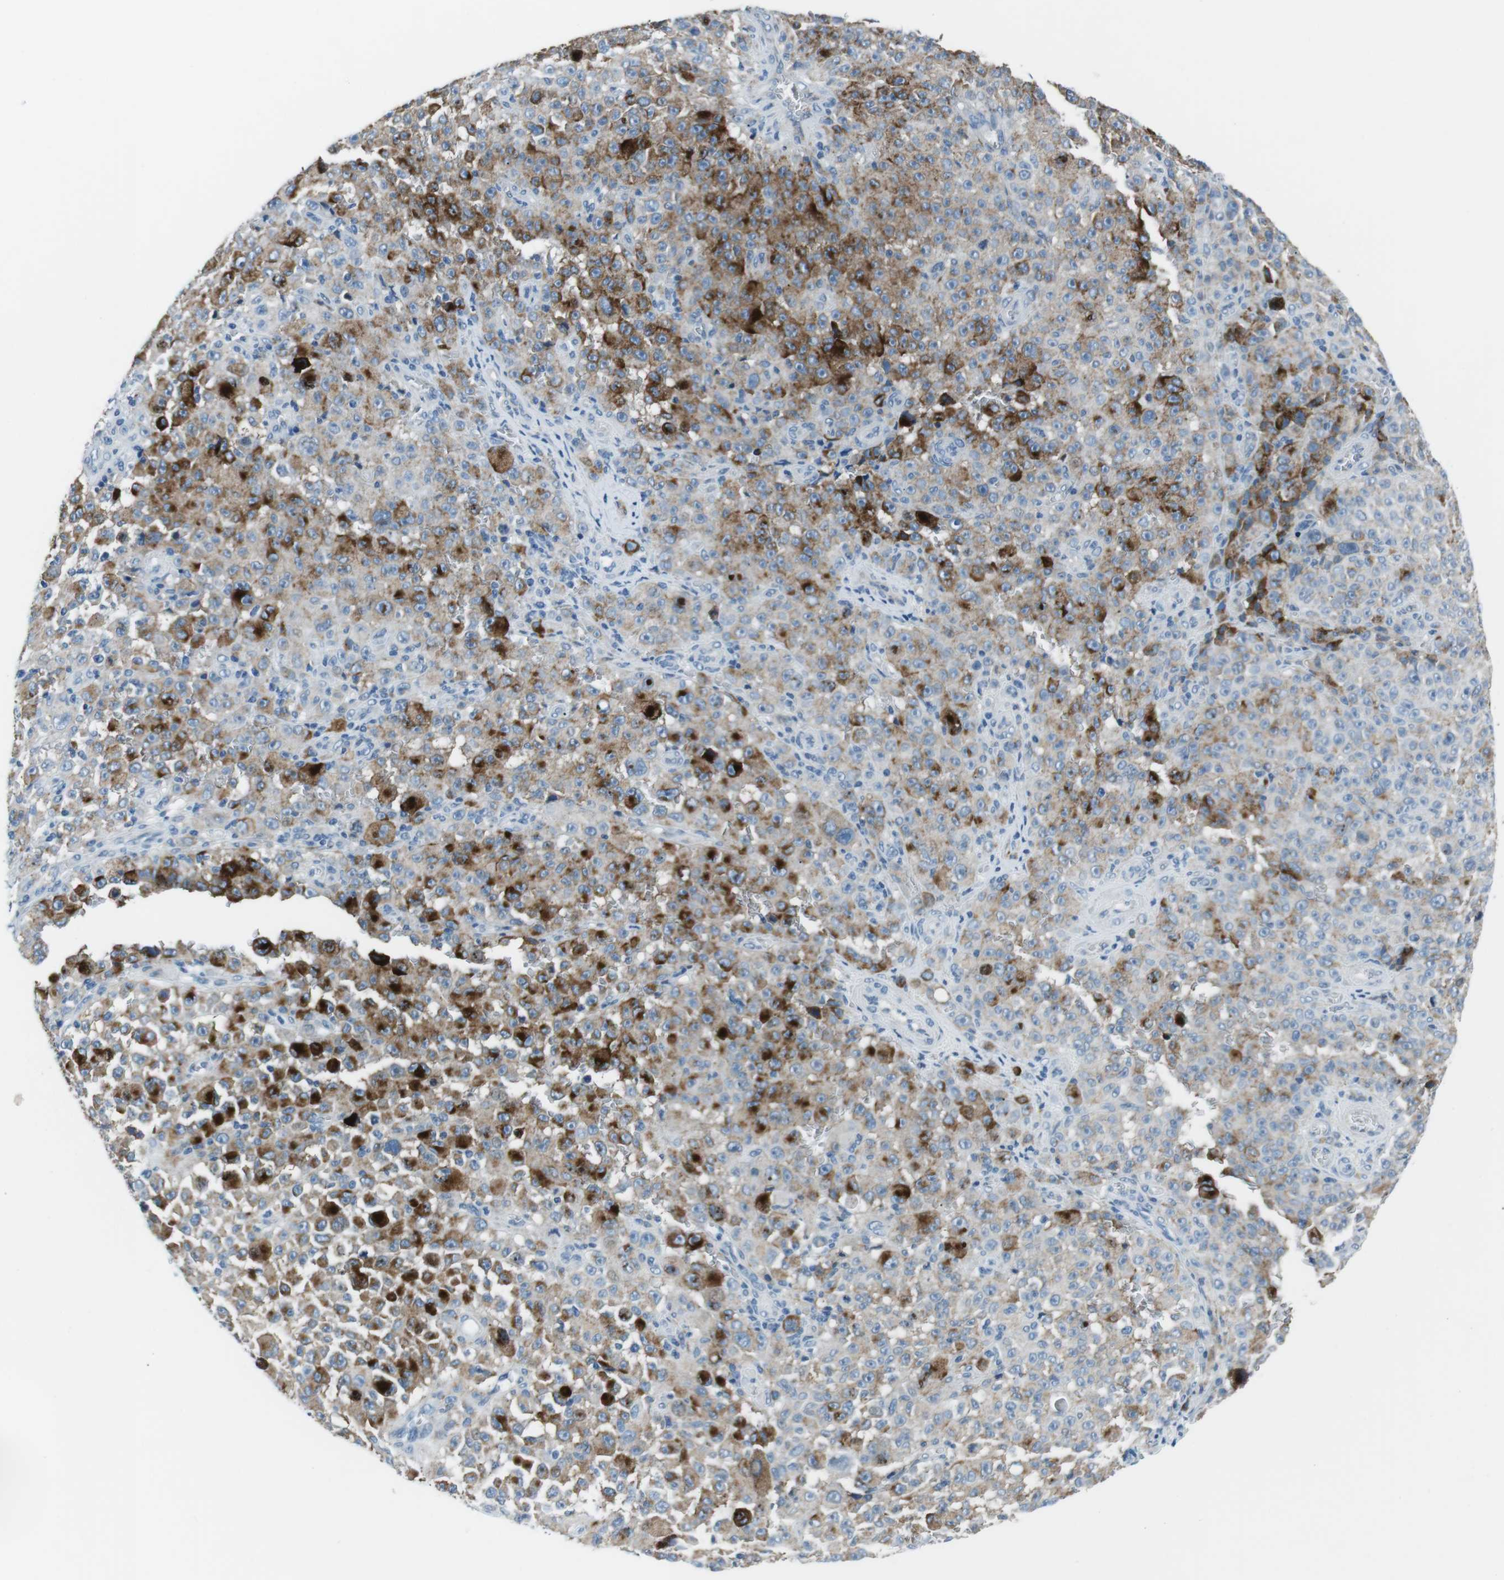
{"staining": {"intensity": "strong", "quantity": "25%-75%", "location": "cytoplasmic/membranous"}, "tissue": "melanoma", "cell_type": "Tumor cells", "image_type": "cancer", "snomed": [{"axis": "morphology", "description": "Malignant melanoma, NOS"}, {"axis": "topography", "description": "Skin"}], "caption": "Melanoma stained with a protein marker reveals strong staining in tumor cells.", "gene": "CSF2RA", "patient": {"sex": "female", "age": 82}}